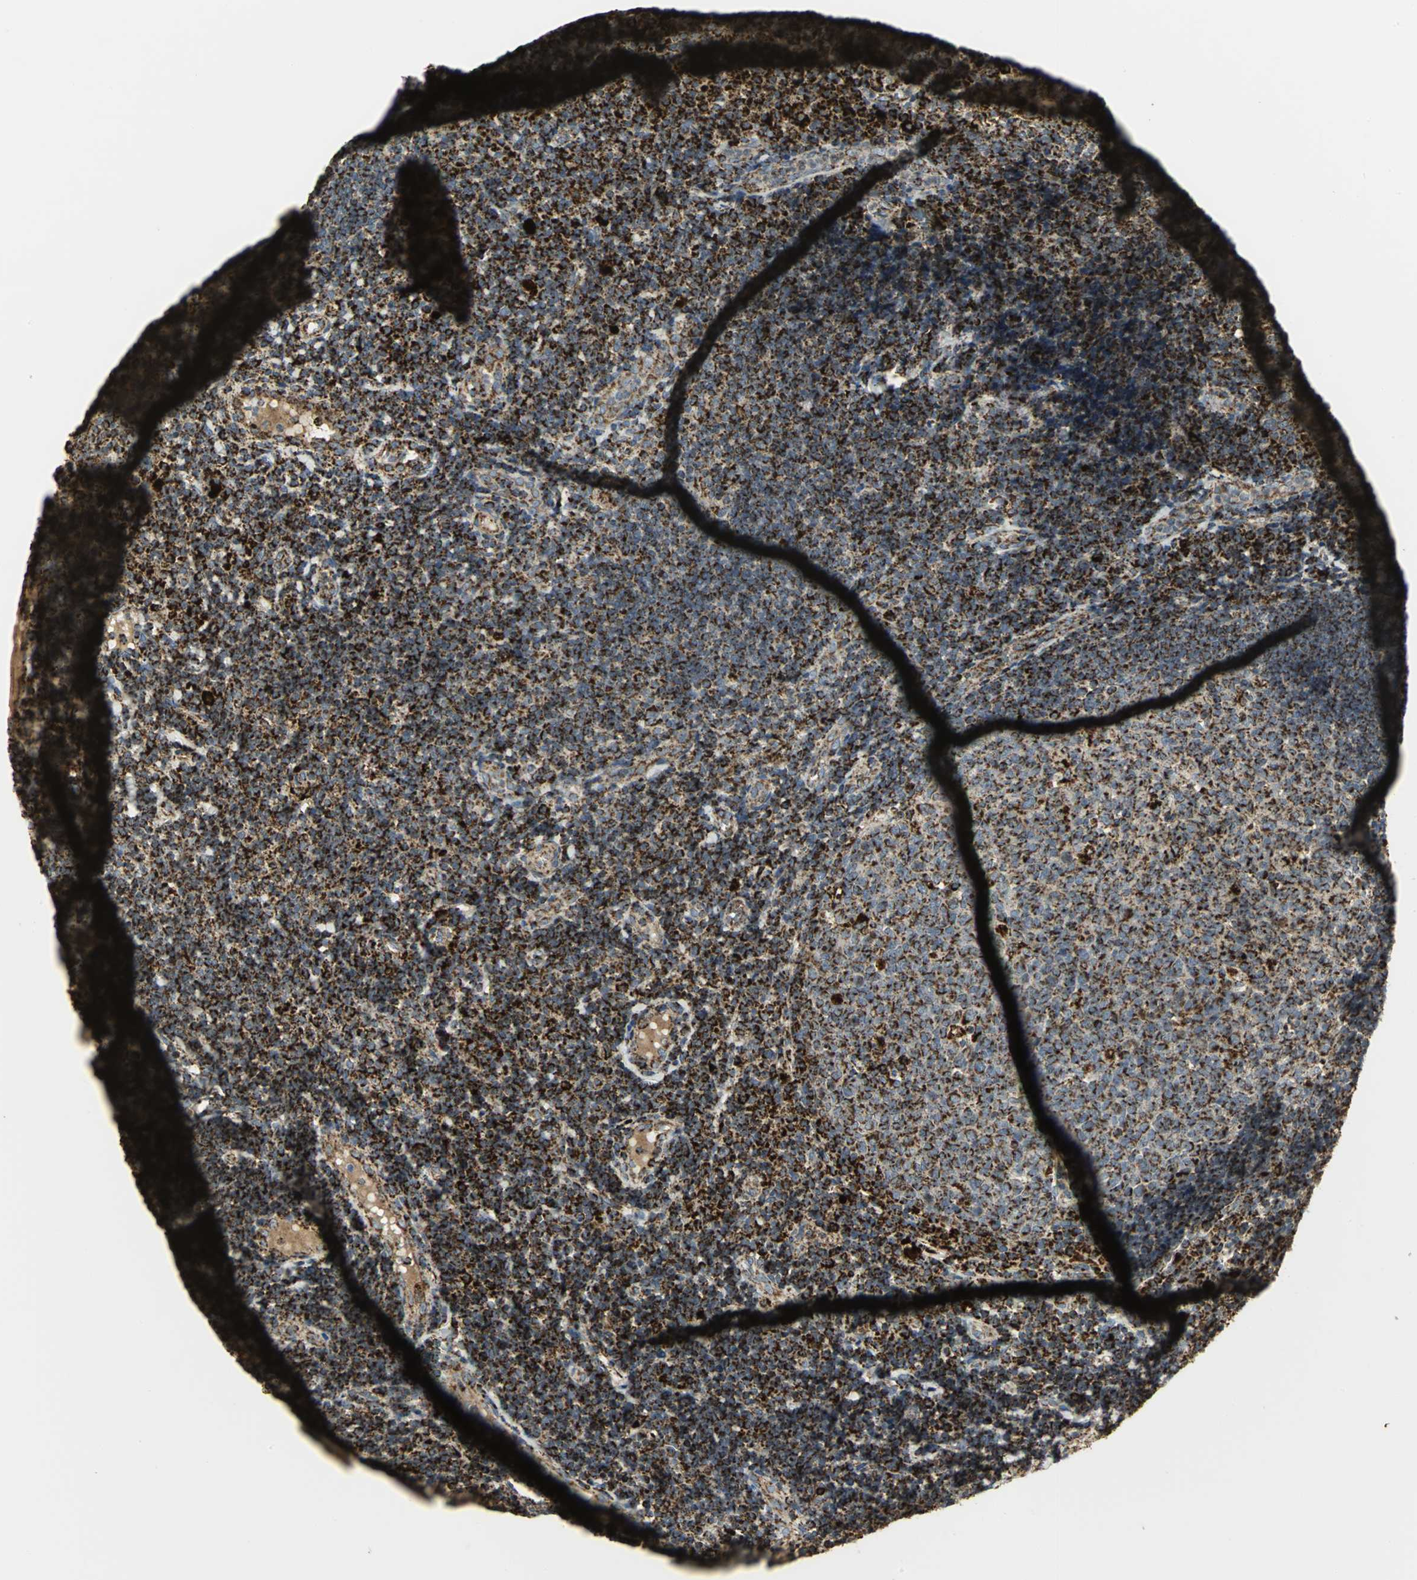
{"staining": {"intensity": "strong", "quantity": ">75%", "location": "cytoplasmic/membranous"}, "tissue": "tonsil", "cell_type": "Germinal center cells", "image_type": "normal", "snomed": [{"axis": "morphology", "description": "Normal tissue, NOS"}, {"axis": "topography", "description": "Tonsil"}], "caption": "A high amount of strong cytoplasmic/membranous positivity is appreciated in about >75% of germinal center cells in normal tonsil. (Stains: DAB in brown, nuclei in blue, Microscopy: brightfield microscopy at high magnification).", "gene": "VDAC1", "patient": {"sex": "female", "age": 40}}